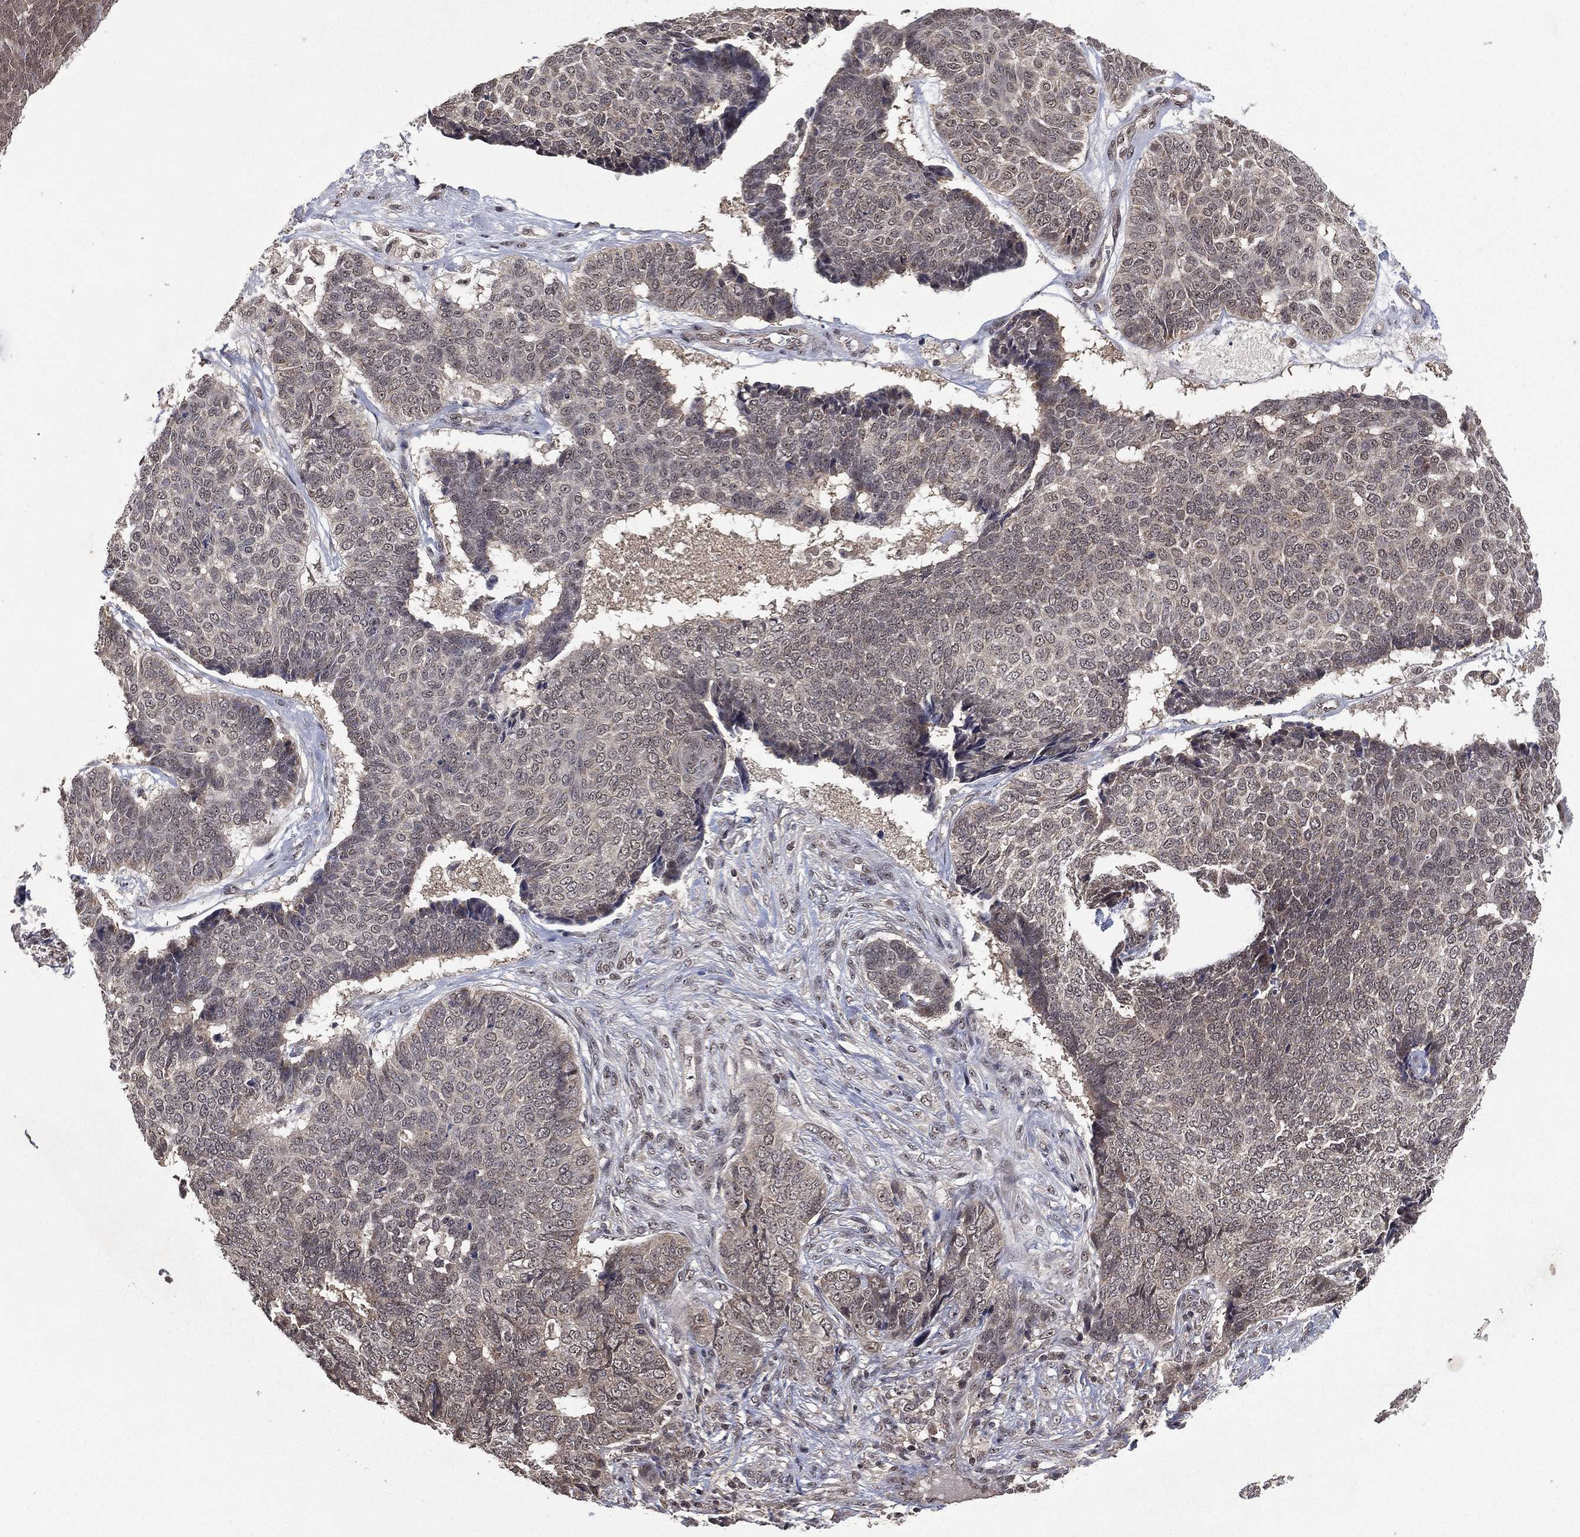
{"staining": {"intensity": "negative", "quantity": "none", "location": "none"}, "tissue": "skin cancer", "cell_type": "Tumor cells", "image_type": "cancer", "snomed": [{"axis": "morphology", "description": "Basal cell carcinoma"}, {"axis": "topography", "description": "Skin"}], "caption": "Skin cancer was stained to show a protein in brown. There is no significant expression in tumor cells.", "gene": "NELFCD", "patient": {"sex": "male", "age": 86}}